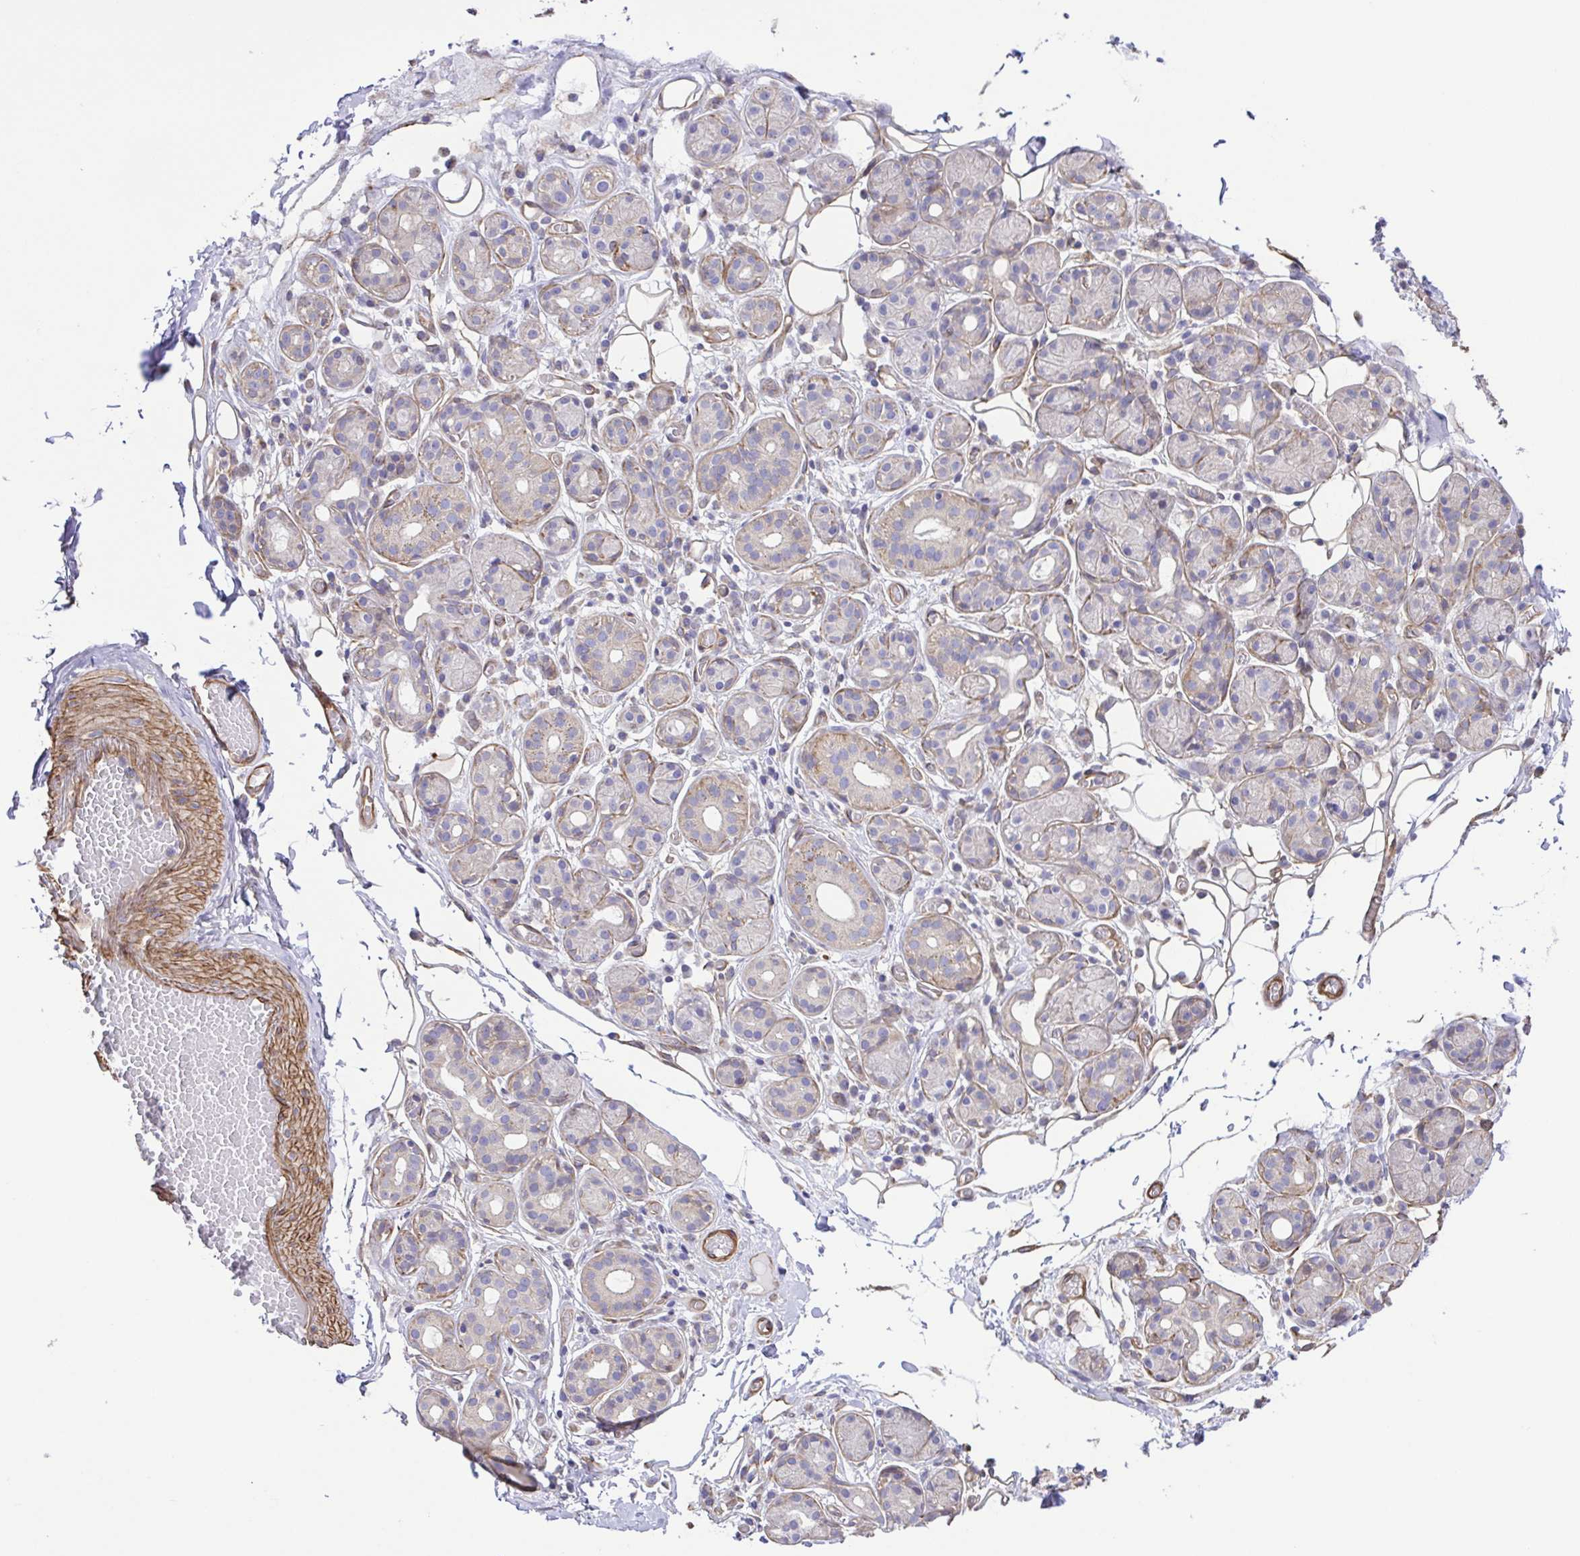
{"staining": {"intensity": "negative", "quantity": "none", "location": "none"}, "tissue": "salivary gland", "cell_type": "Glandular cells", "image_type": "normal", "snomed": [{"axis": "morphology", "description": "Normal tissue, NOS"}, {"axis": "topography", "description": "Salivary gland"}, {"axis": "topography", "description": "Peripheral nerve tissue"}], "caption": "Glandular cells show no significant expression in benign salivary gland. (DAB immunohistochemistry, high magnification).", "gene": "FLT1", "patient": {"sex": "male", "age": 71}}